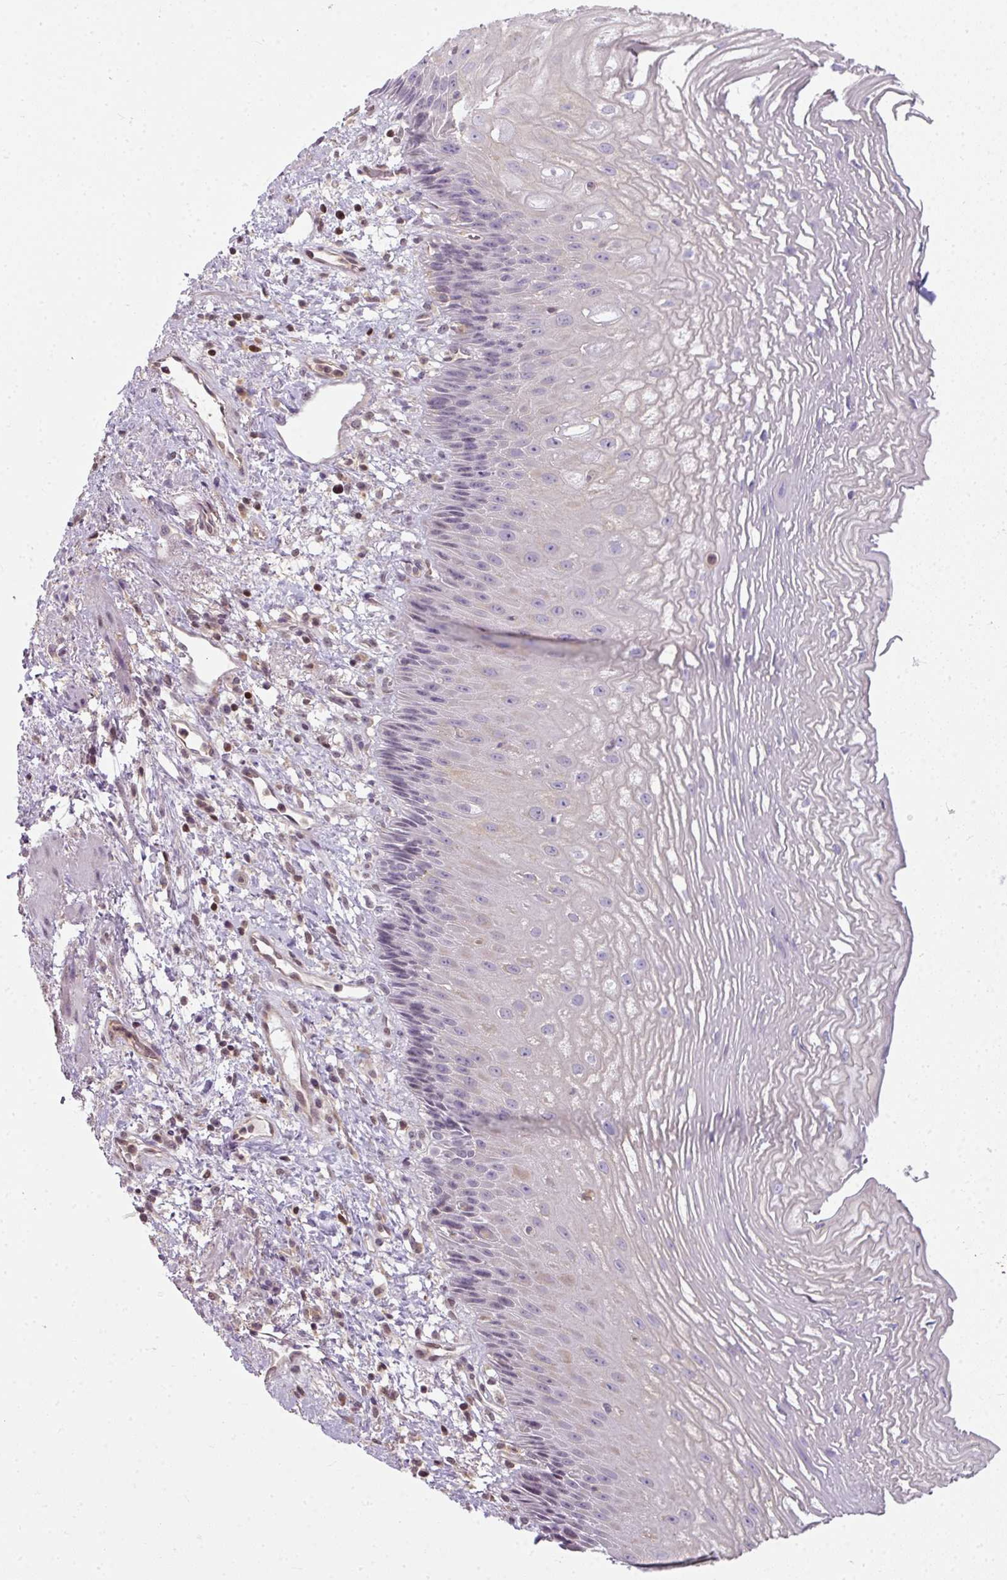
{"staining": {"intensity": "negative", "quantity": "none", "location": "none"}, "tissue": "esophagus", "cell_type": "Squamous epithelial cells", "image_type": "normal", "snomed": [{"axis": "morphology", "description": "Normal tissue, NOS"}, {"axis": "topography", "description": "Esophagus"}], "caption": "IHC of unremarkable human esophagus reveals no expression in squamous epithelial cells.", "gene": "STAT5A", "patient": {"sex": "male", "age": 60}}